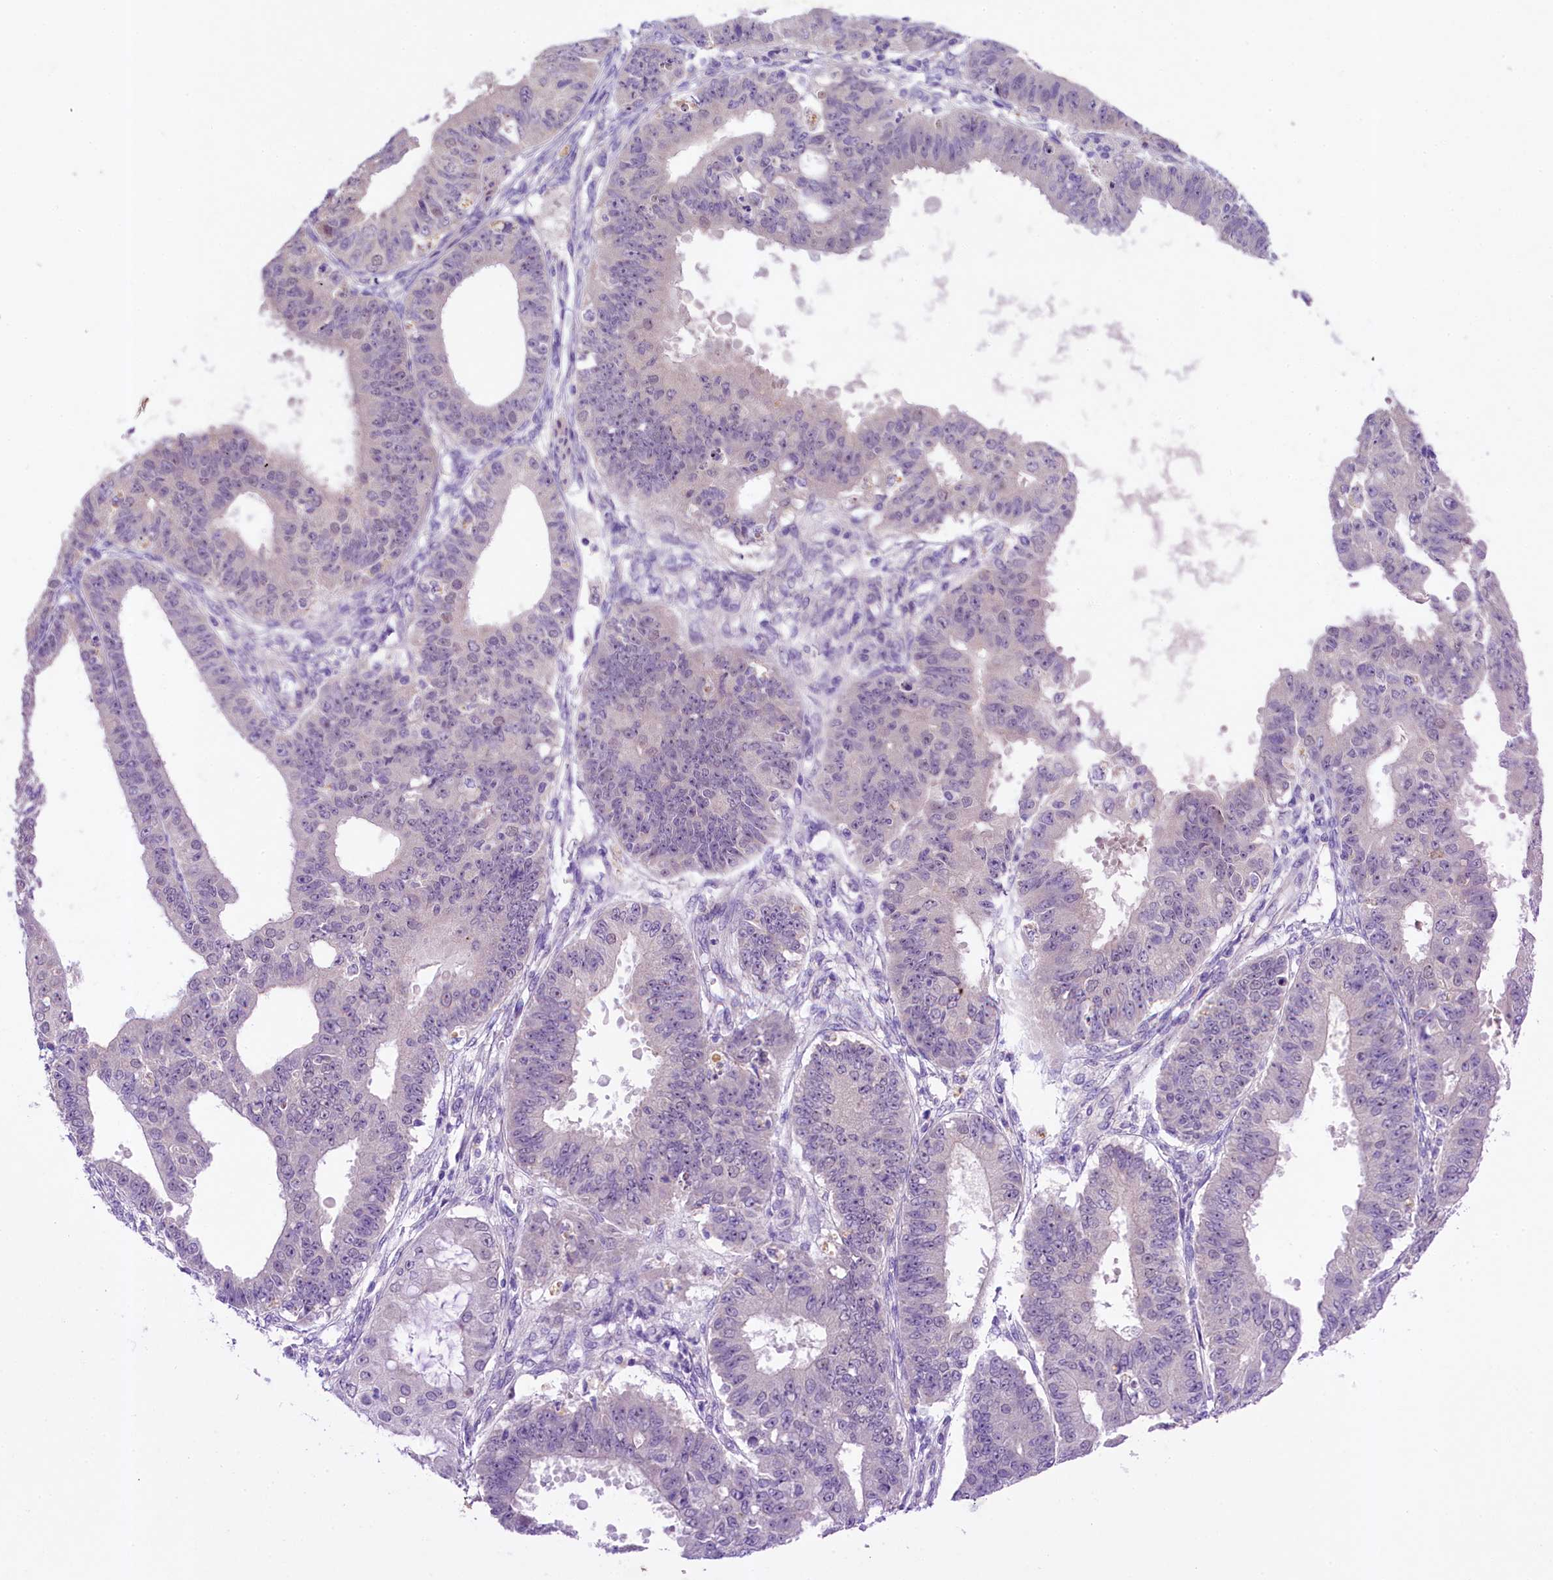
{"staining": {"intensity": "negative", "quantity": "none", "location": "none"}, "tissue": "ovarian cancer", "cell_type": "Tumor cells", "image_type": "cancer", "snomed": [{"axis": "morphology", "description": "Carcinoma, endometroid"}, {"axis": "topography", "description": "Appendix"}, {"axis": "topography", "description": "Ovary"}], "caption": "A high-resolution image shows immunohistochemistry staining of ovarian cancer, which reveals no significant expression in tumor cells.", "gene": "UBXN6", "patient": {"sex": "female", "age": 42}}